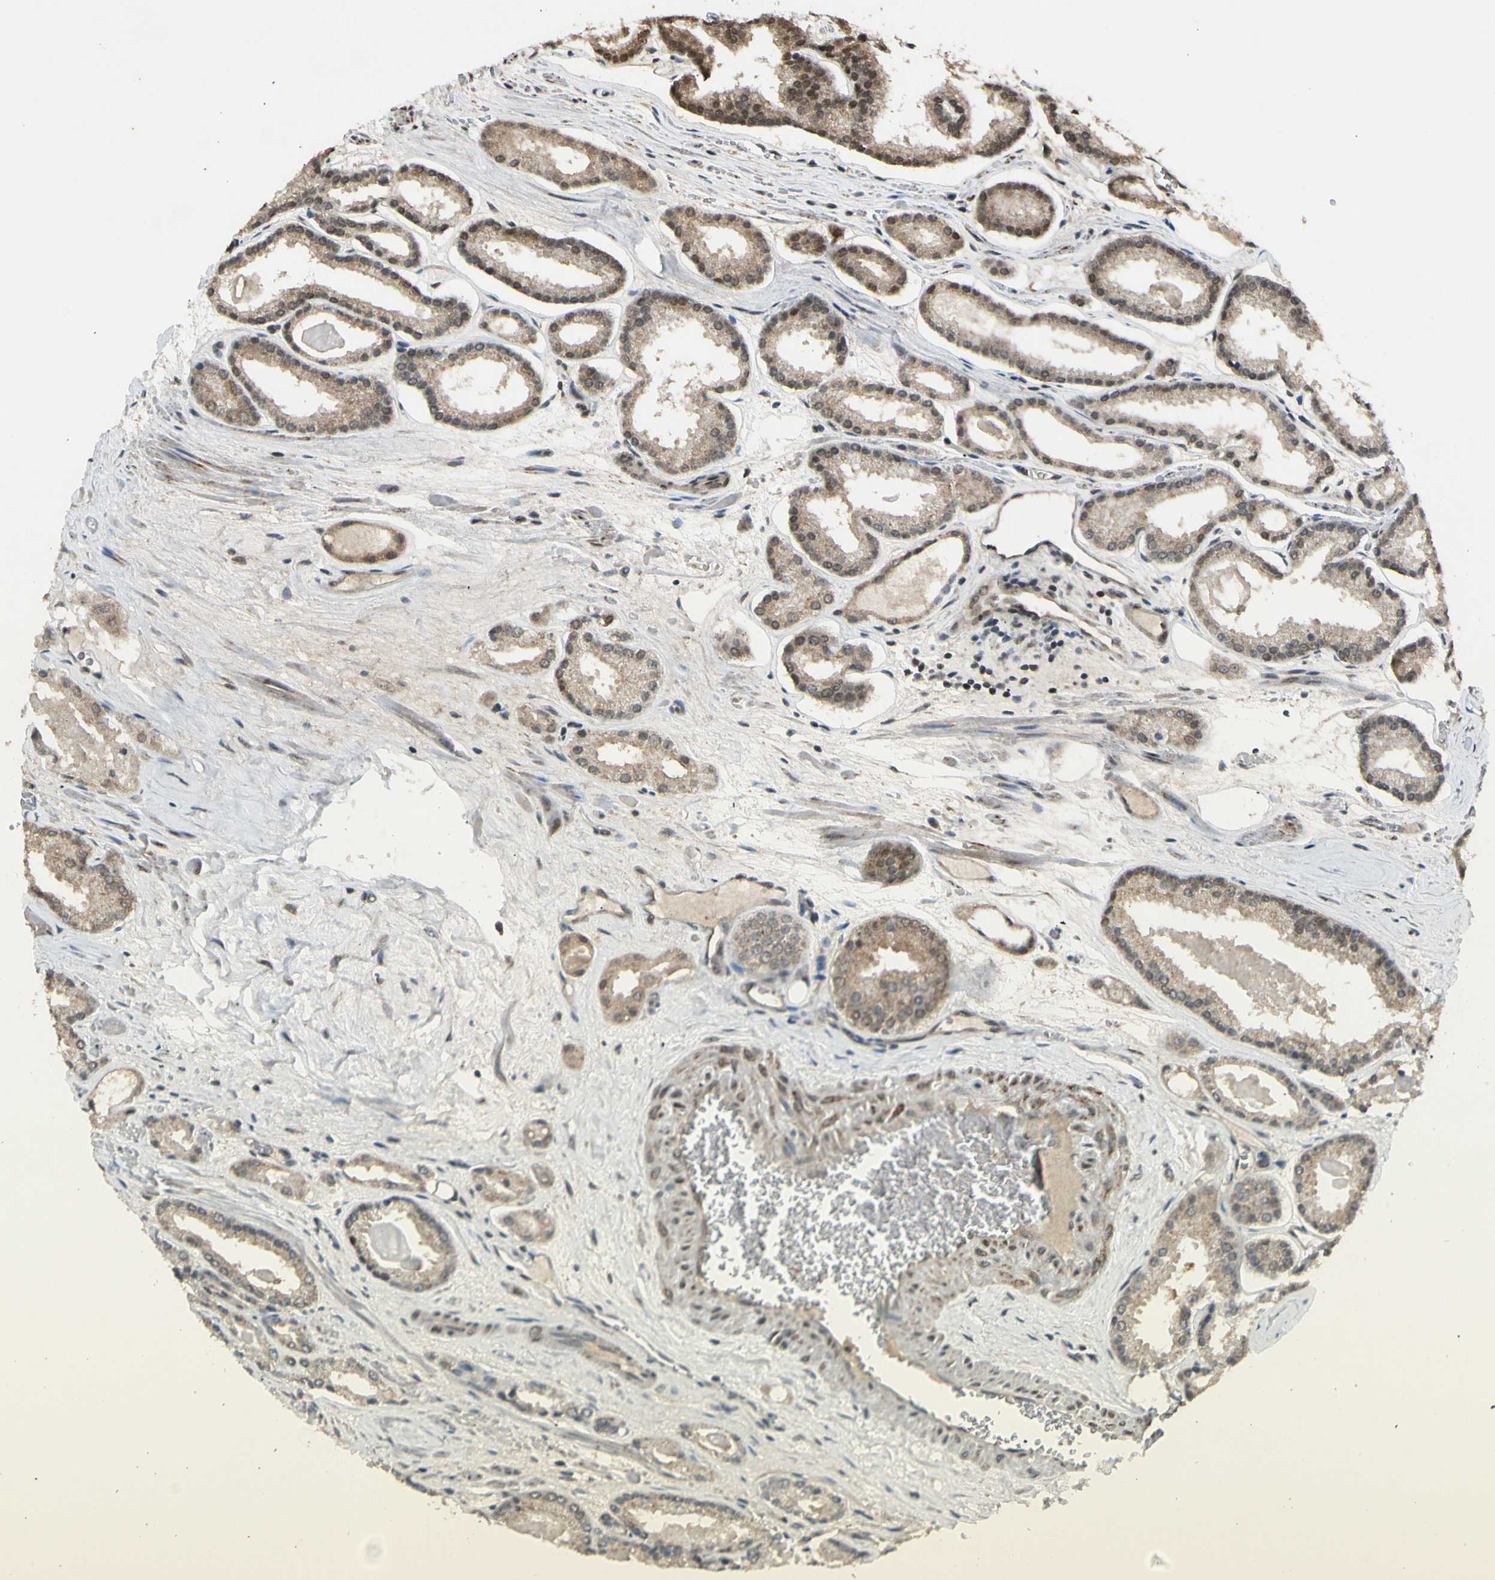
{"staining": {"intensity": "weak", "quantity": "25%-75%", "location": "cytoplasmic/membranous,nuclear"}, "tissue": "prostate cancer", "cell_type": "Tumor cells", "image_type": "cancer", "snomed": [{"axis": "morphology", "description": "Adenocarcinoma, Low grade"}, {"axis": "topography", "description": "Prostate"}], "caption": "Adenocarcinoma (low-grade) (prostate) stained for a protein displays weak cytoplasmic/membranous and nuclear positivity in tumor cells.", "gene": "ZNF135", "patient": {"sex": "male", "age": 59}}